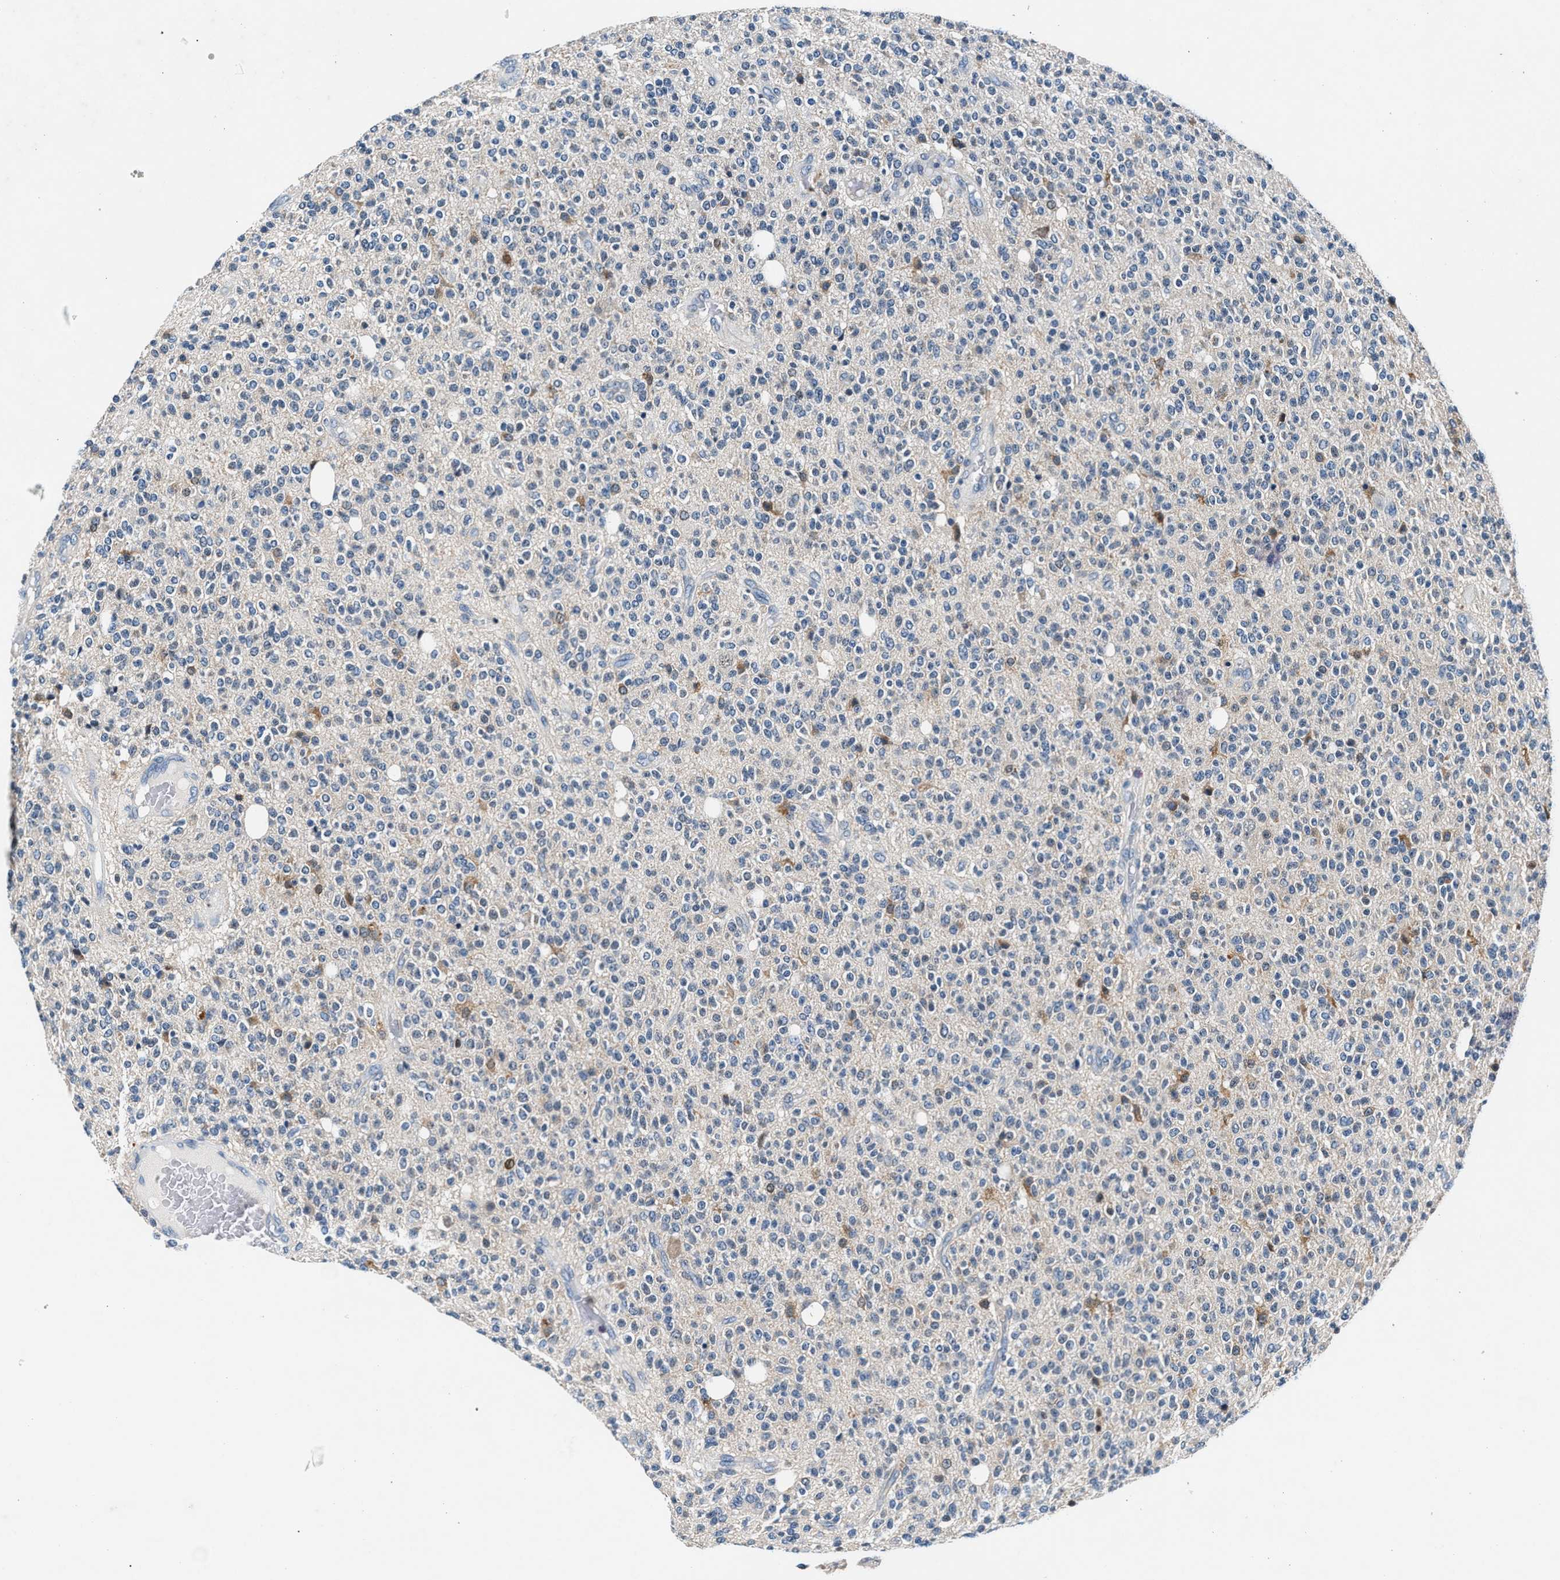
{"staining": {"intensity": "weak", "quantity": "<25%", "location": "cytoplasmic/membranous"}, "tissue": "glioma", "cell_type": "Tumor cells", "image_type": "cancer", "snomed": [{"axis": "morphology", "description": "Glioma, malignant, High grade"}, {"axis": "topography", "description": "Brain"}], "caption": "Immunohistochemical staining of human glioma exhibits no significant expression in tumor cells. (Stains: DAB immunohistochemistry with hematoxylin counter stain, Microscopy: brightfield microscopy at high magnification).", "gene": "DENND6B", "patient": {"sex": "male", "age": 34}}